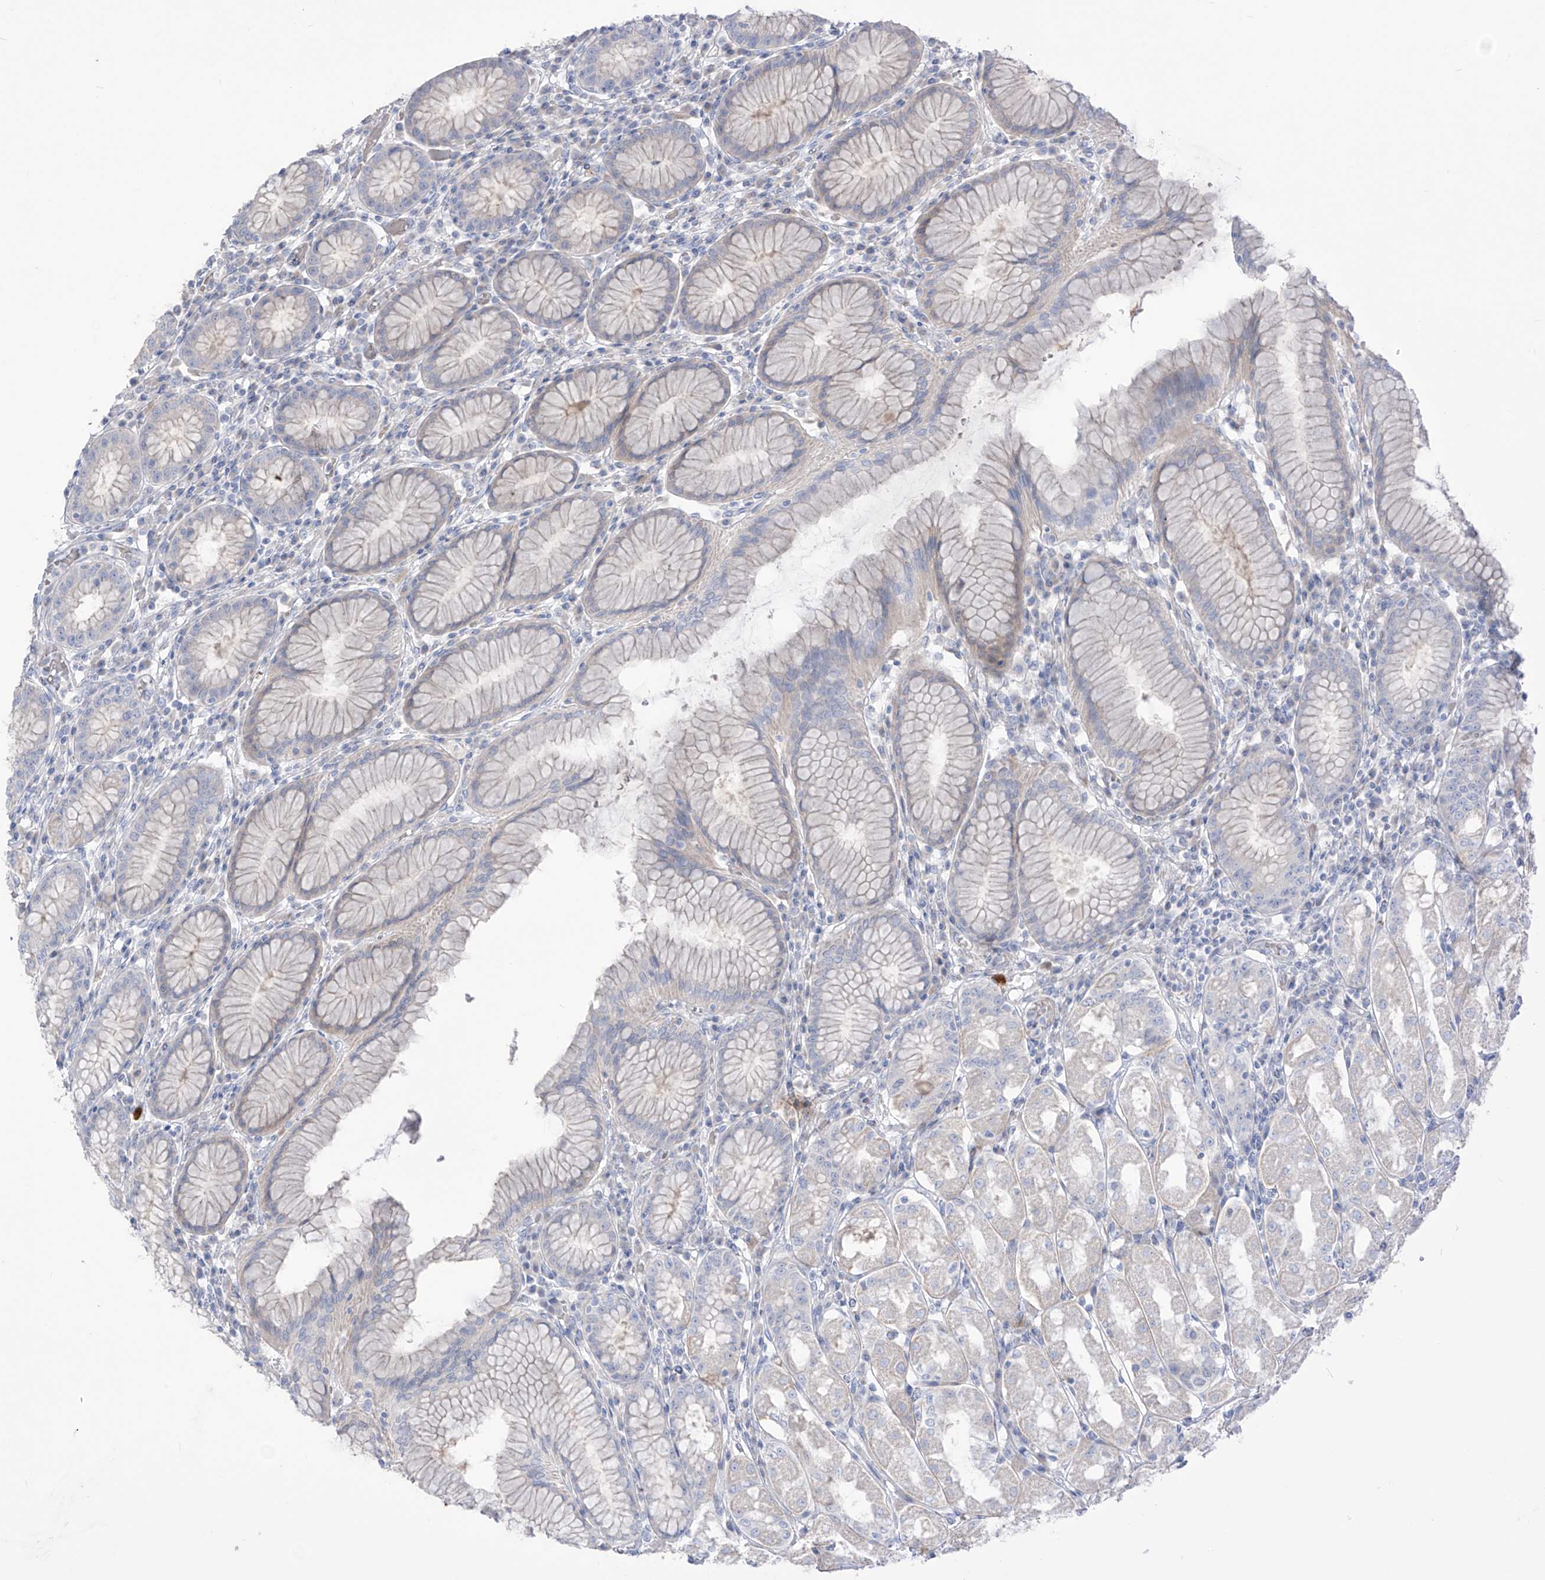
{"staining": {"intensity": "negative", "quantity": "none", "location": "none"}, "tissue": "stomach", "cell_type": "Glandular cells", "image_type": "normal", "snomed": [{"axis": "morphology", "description": "Normal tissue, NOS"}, {"axis": "topography", "description": "Stomach"}, {"axis": "topography", "description": "Stomach, lower"}], "caption": "The IHC micrograph has no significant staining in glandular cells of stomach. (DAB IHC, high magnification).", "gene": "ASPRV1", "patient": {"sex": "female", "age": 56}}